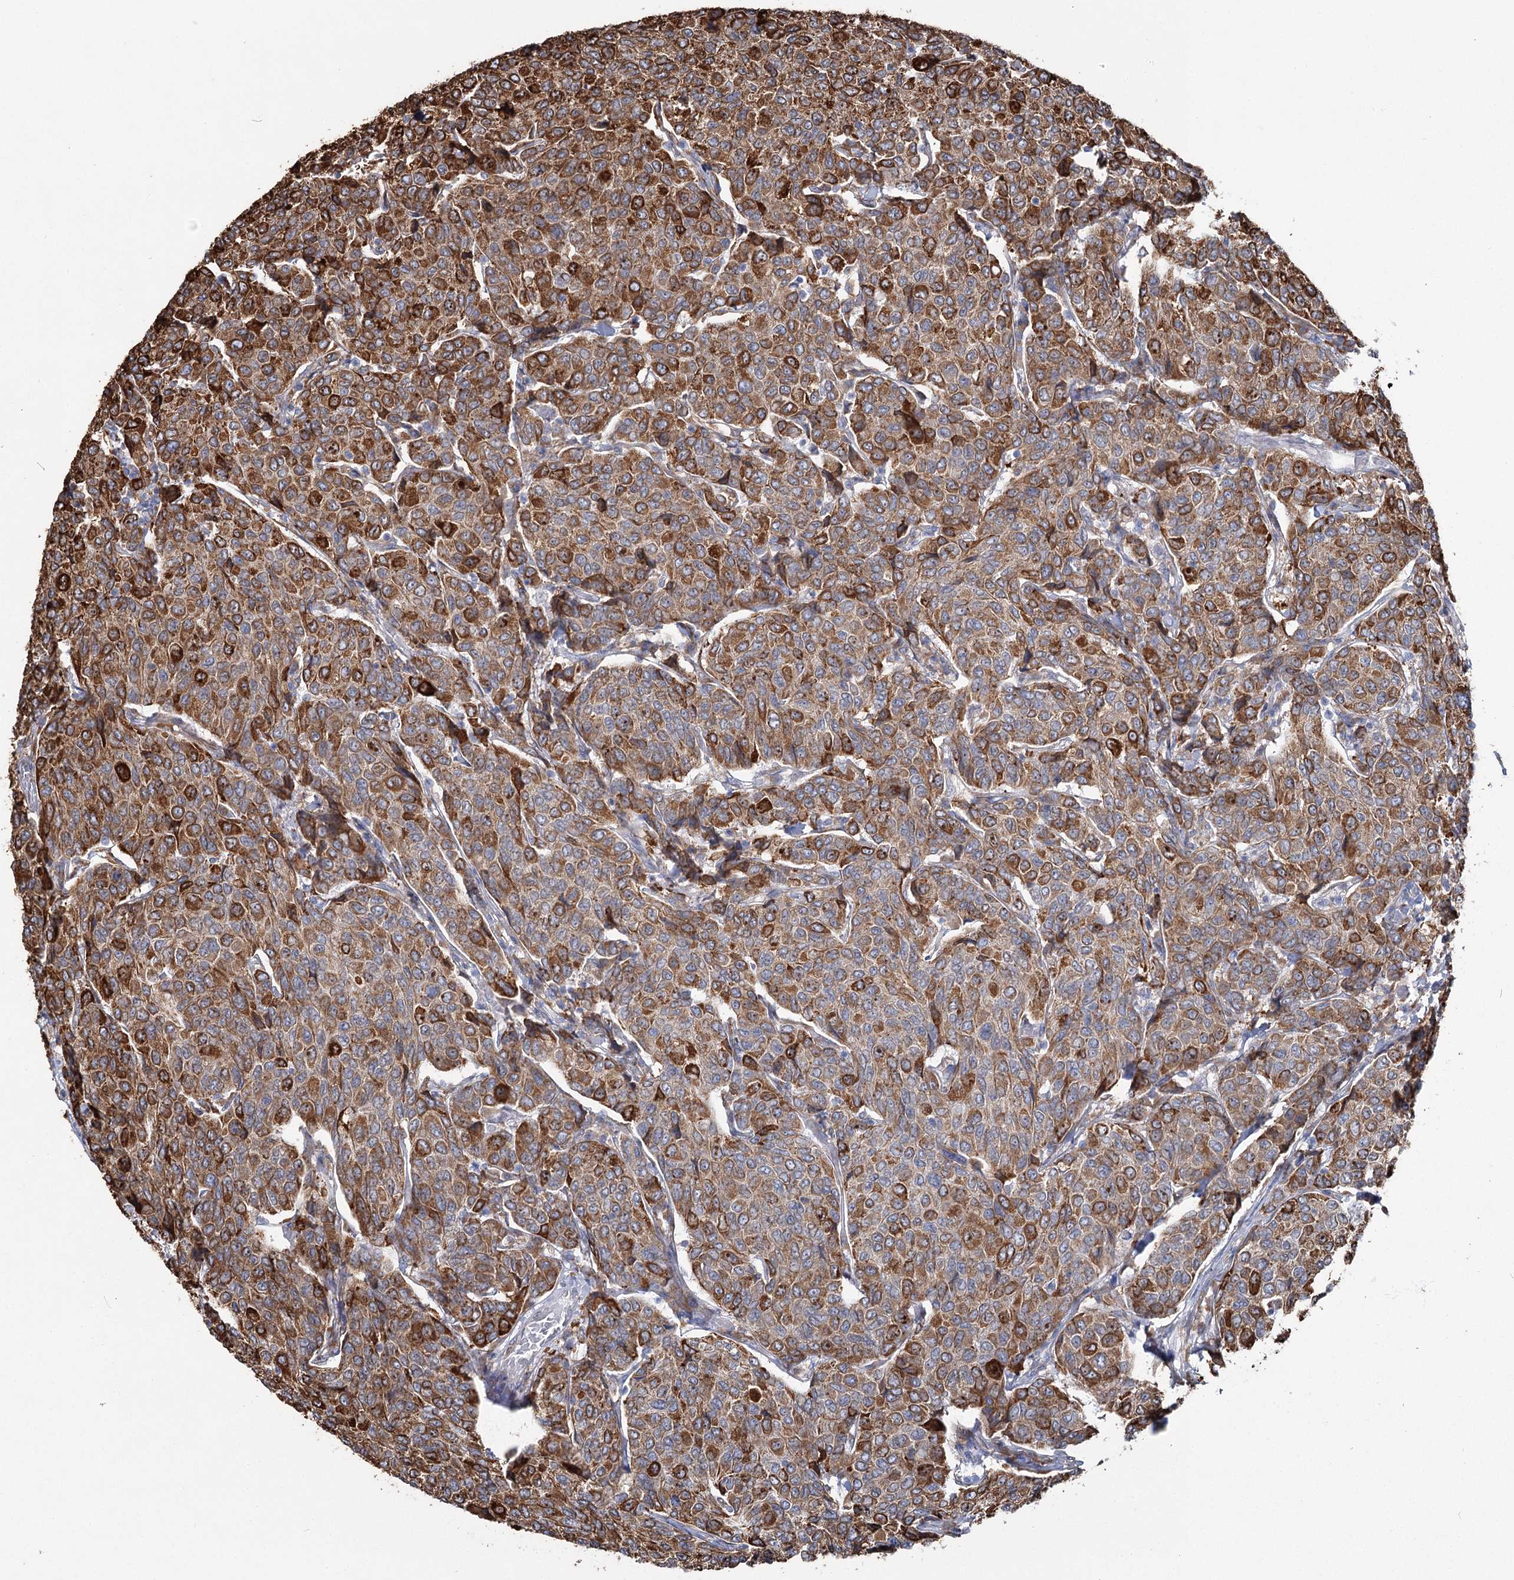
{"staining": {"intensity": "strong", "quantity": ">75%", "location": "cytoplasmic/membranous"}, "tissue": "breast cancer", "cell_type": "Tumor cells", "image_type": "cancer", "snomed": [{"axis": "morphology", "description": "Duct carcinoma"}, {"axis": "topography", "description": "Breast"}], "caption": "Strong cytoplasmic/membranous staining for a protein is present in approximately >75% of tumor cells of breast cancer using IHC.", "gene": "ZCCHC9", "patient": {"sex": "female", "age": 55}}